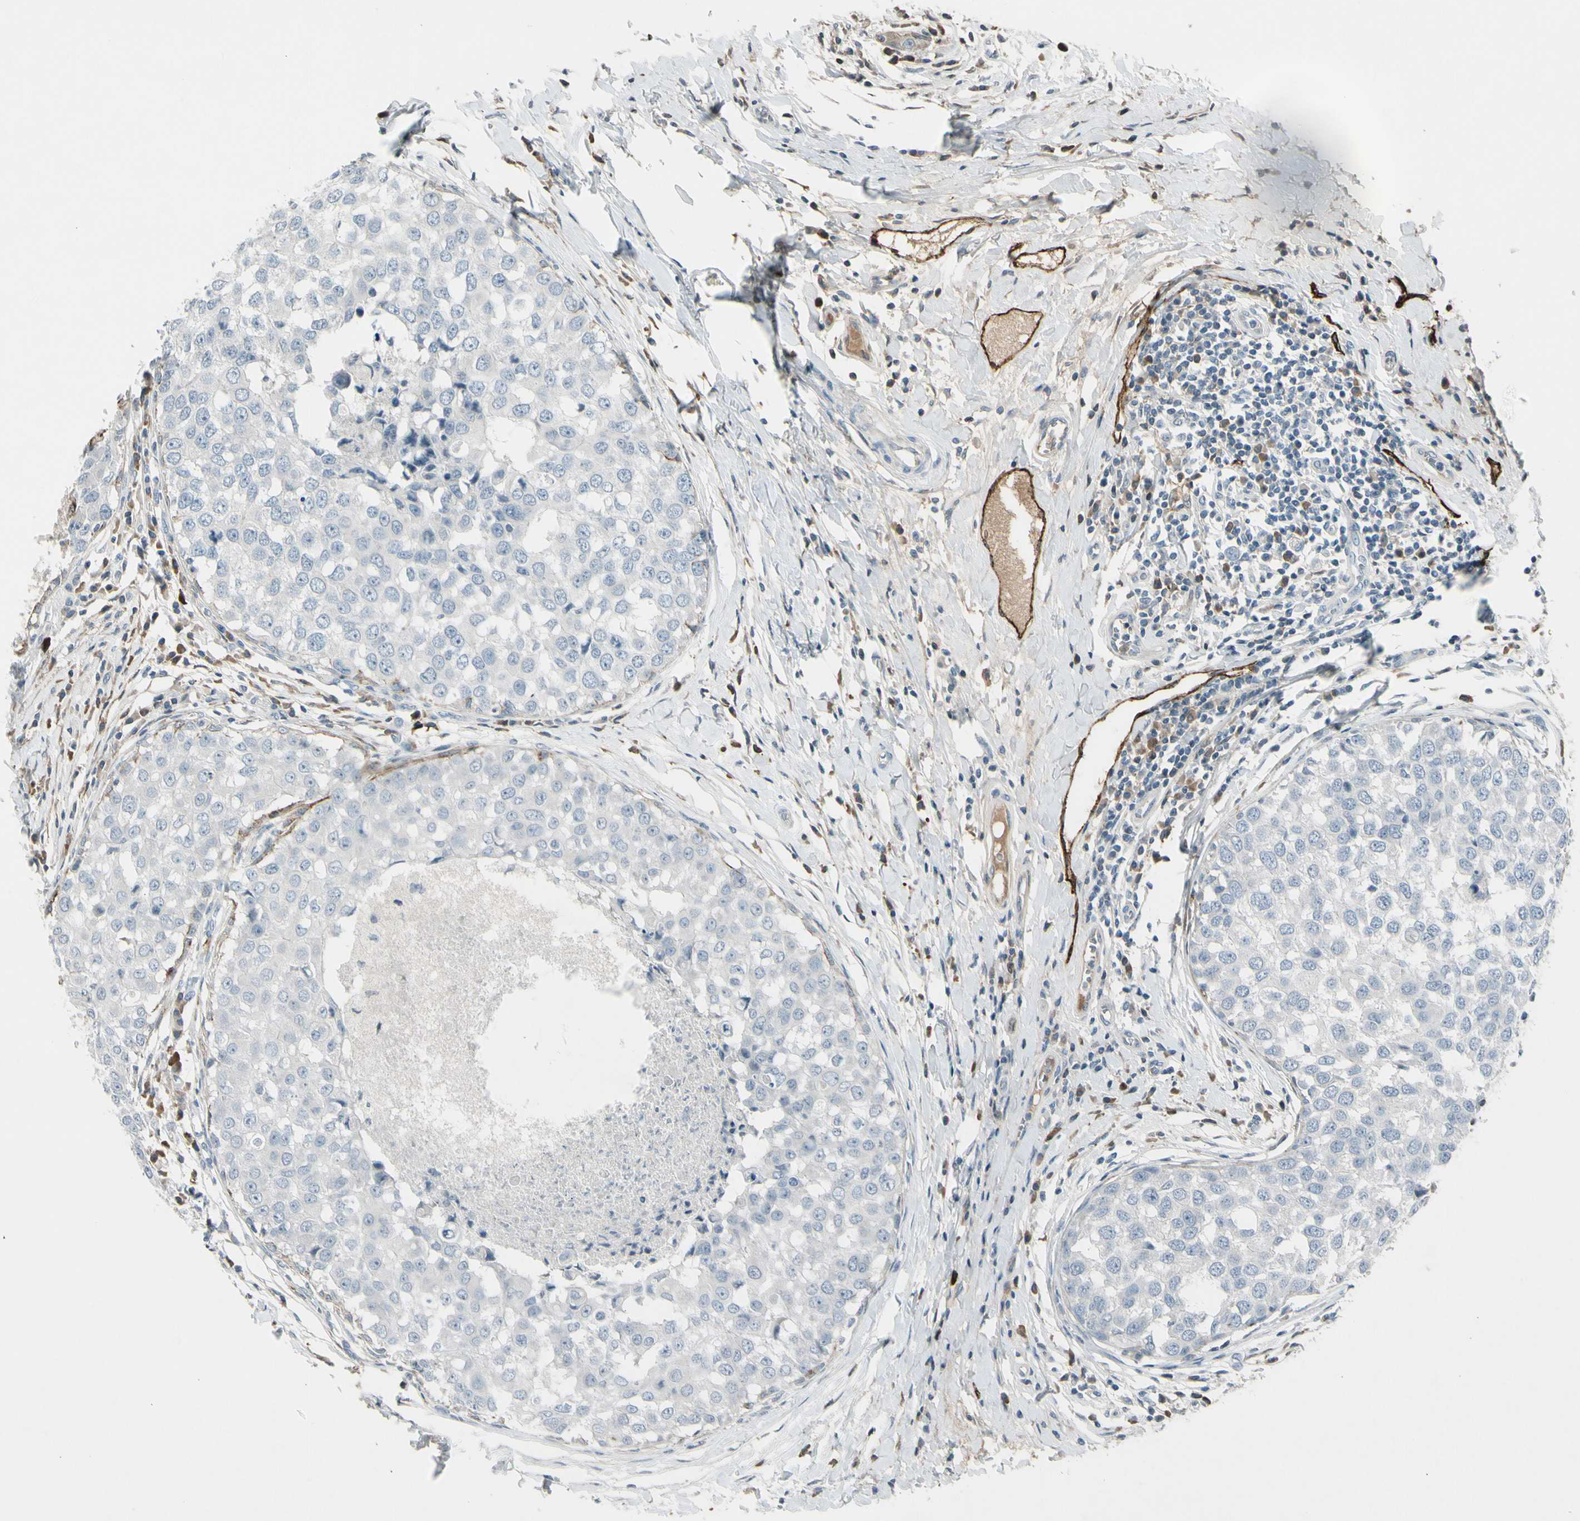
{"staining": {"intensity": "negative", "quantity": "none", "location": "none"}, "tissue": "breast cancer", "cell_type": "Tumor cells", "image_type": "cancer", "snomed": [{"axis": "morphology", "description": "Duct carcinoma"}, {"axis": "topography", "description": "Breast"}], "caption": "The IHC image has no significant positivity in tumor cells of breast invasive ductal carcinoma tissue.", "gene": "PDPN", "patient": {"sex": "female", "age": 27}}